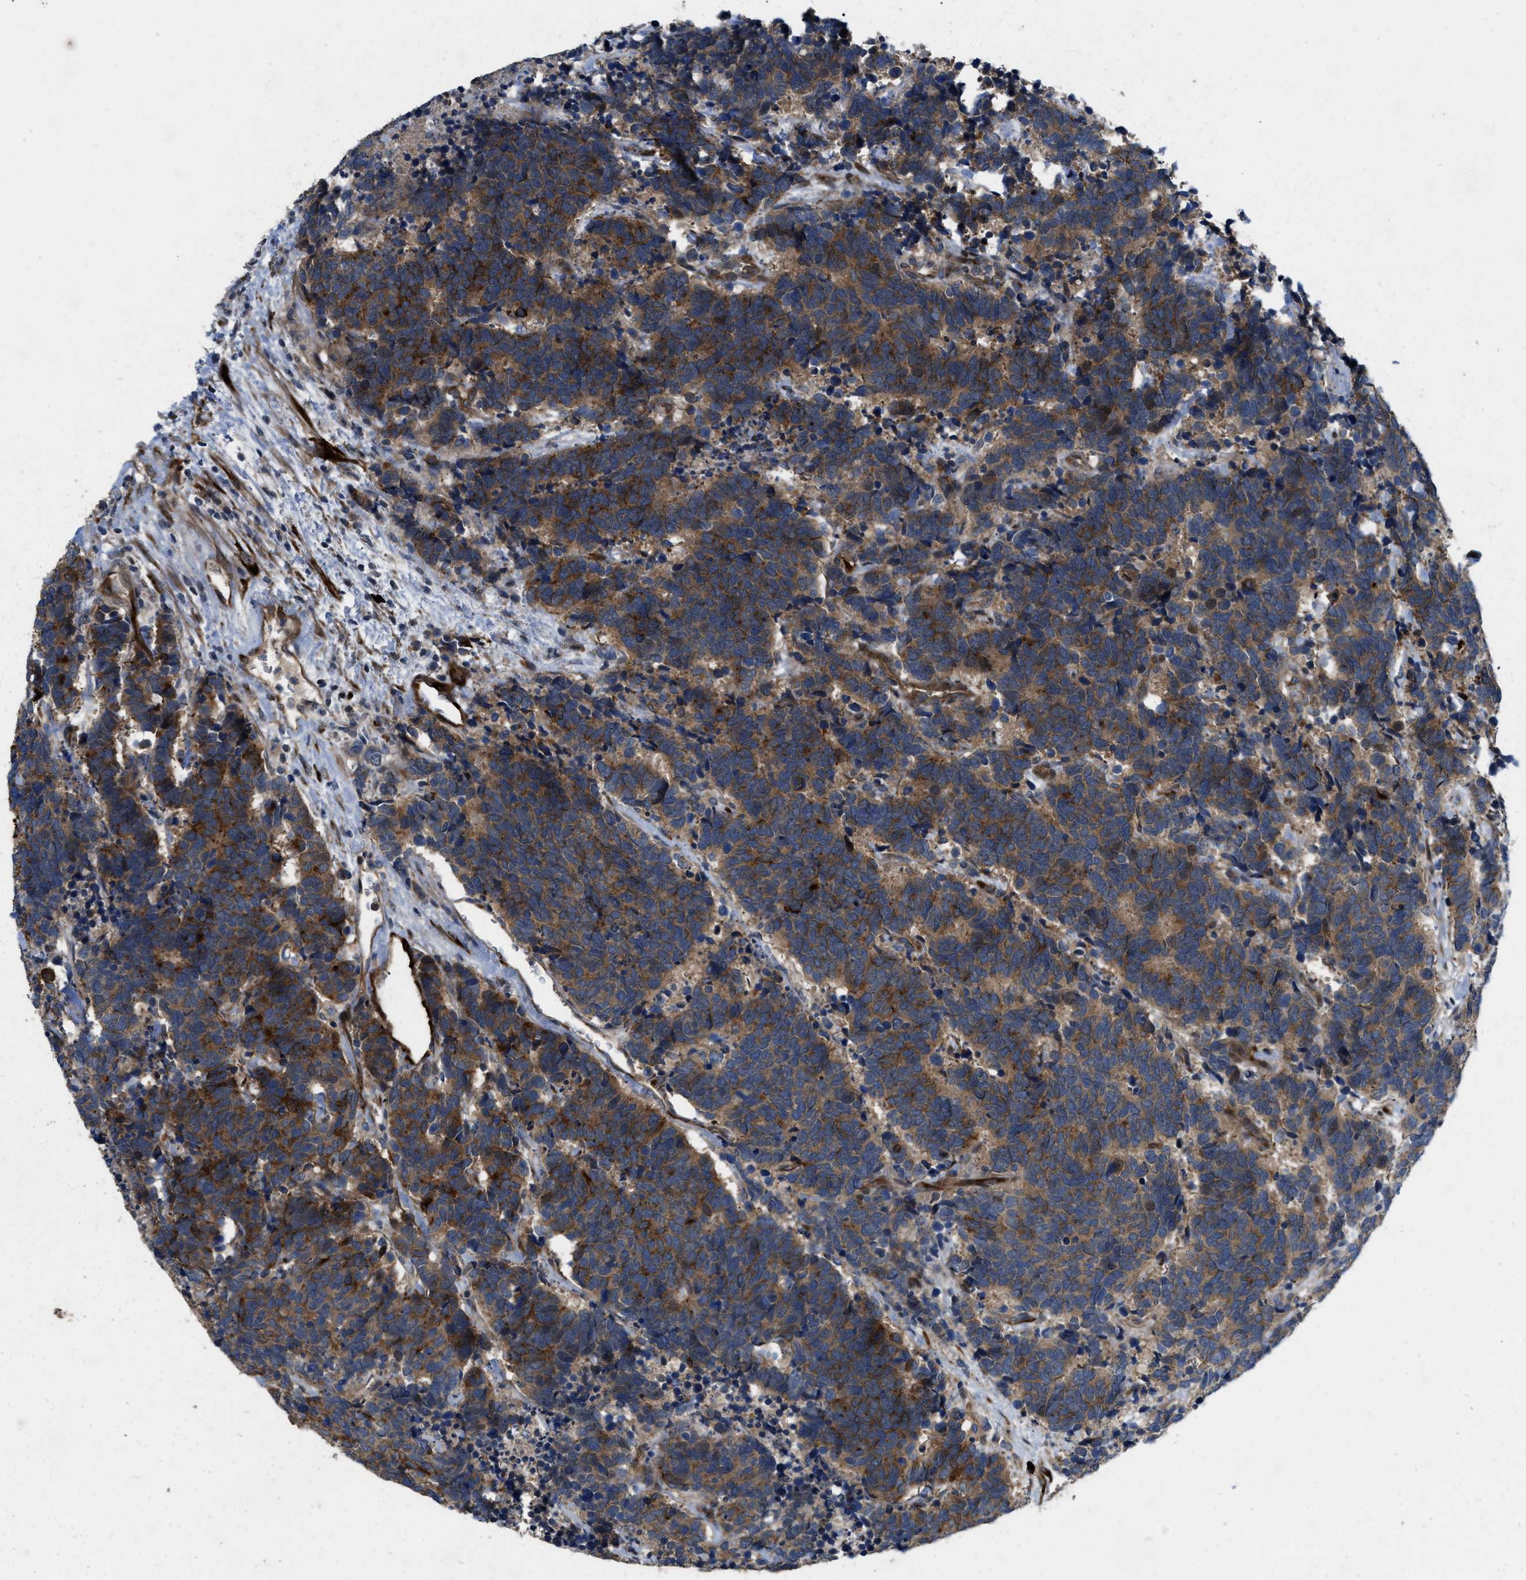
{"staining": {"intensity": "moderate", "quantity": ">75%", "location": "cytoplasmic/membranous"}, "tissue": "carcinoid", "cell_type": "Tumor cells", "image_type": "cancer", "snomed": [{"axis": "morphology", "description": "Carcinoma, NOS"}, {"axis": "morphology", "description": "Carcinoid, malignant, NOS"}, {"axis": "topography", "description": "Urinary bladder"}], "caption": "Carcinoid was stained to show a protein in brown. There is medium levels of moderate cytoplasmic/membranous staining in approximately >75% of tumor cells.", "gene": "HSPA12B", "patient": {"sex": "male", "age": 57}}